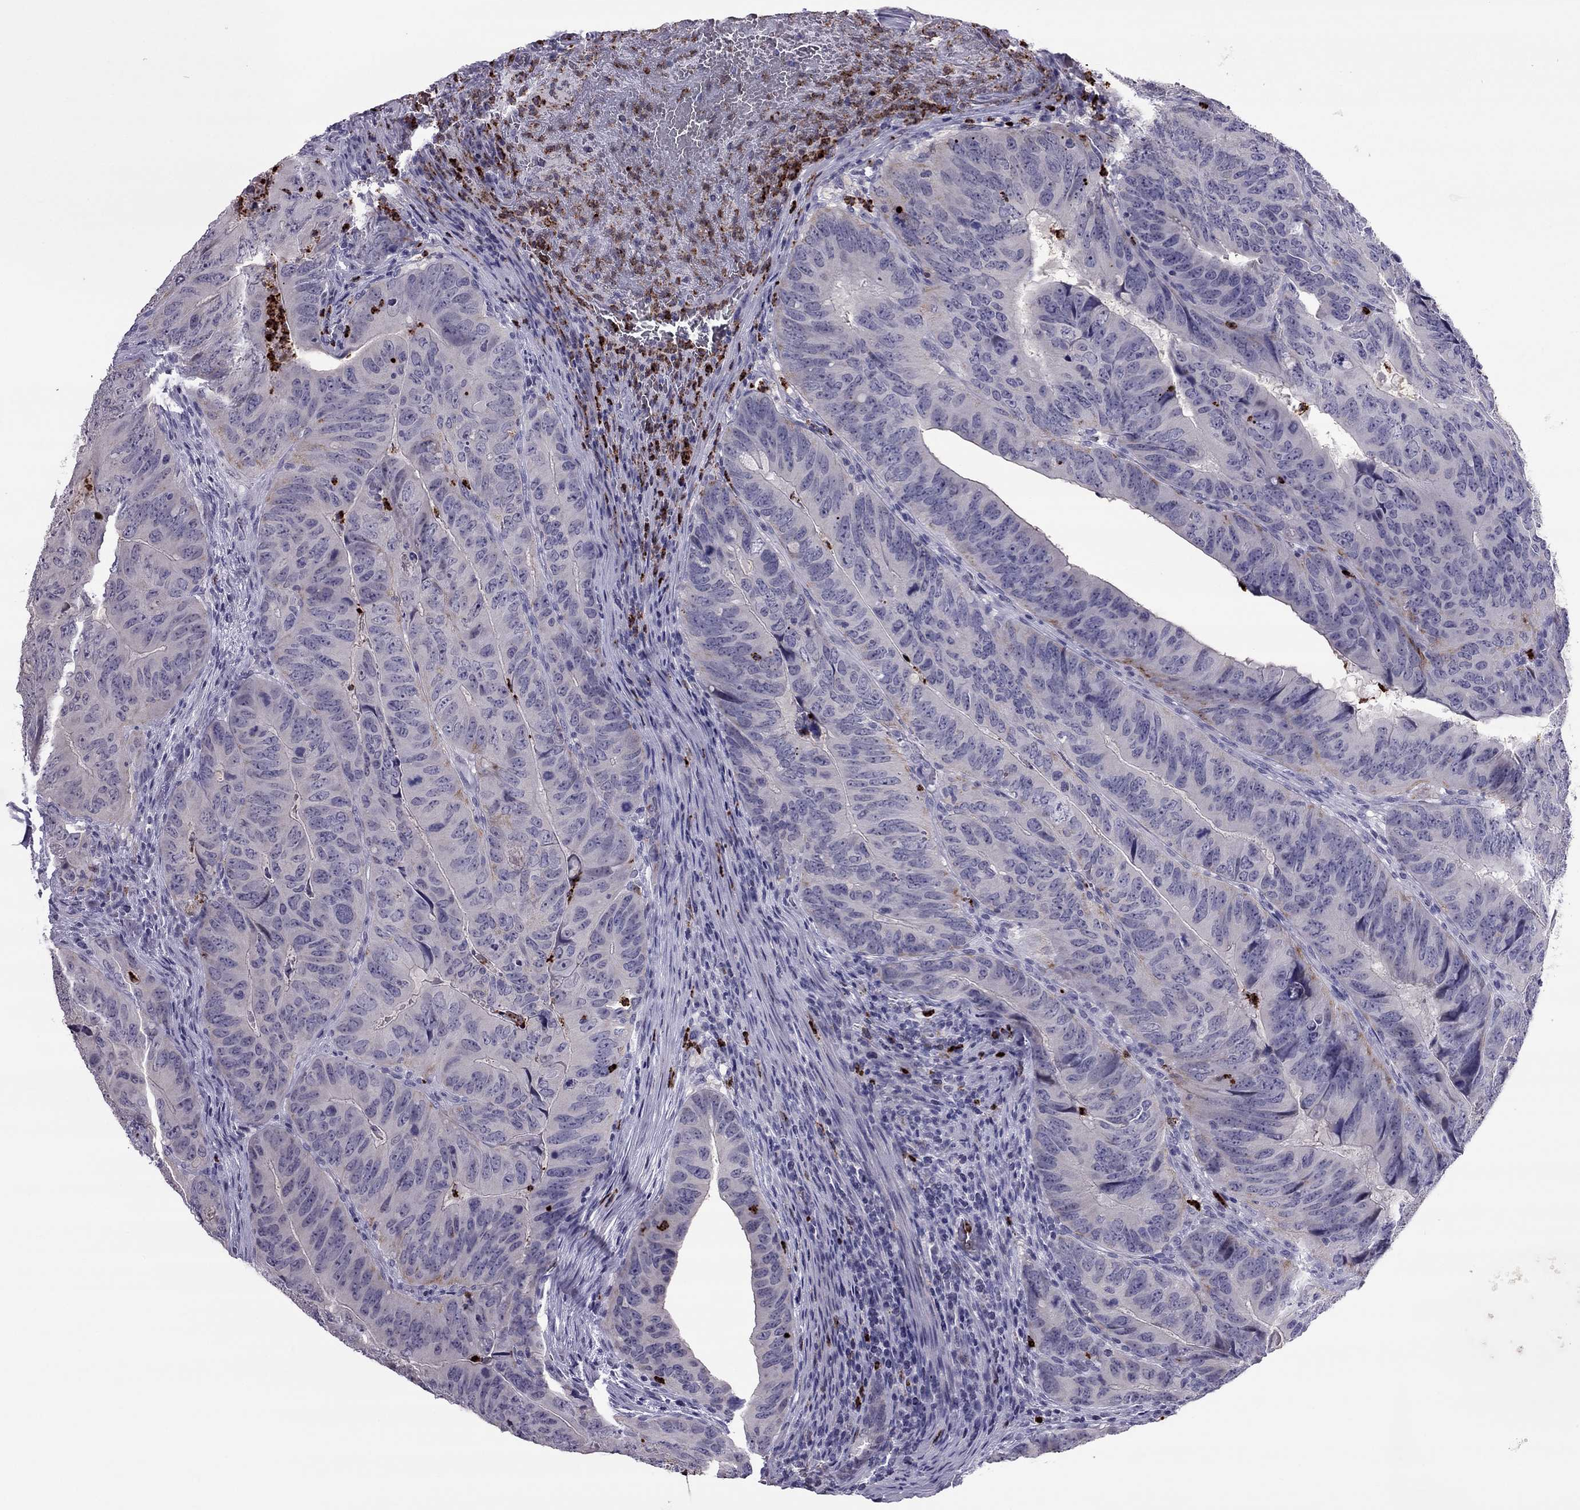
{"staining": {"intensity": "negative", "quantity": "none", "location": "none"}, "tissue": "colorectal cancer", "cell_type": "Tumor cells", "image_type": "cancer", "snomed": [{"axis": "morphology", "description": "Adenocarcinoma, NOS"}, {"axis": "topography", "description": "Colon"}], "caption": "Tumor cells show no significant positivity in colorectal cancer (adenocarcinoma). The staining is performed using DAB brown chromogen with nuclei counter-stained in using hematoxylin.", "gene": "CCL27", "patient": {"sex": "male", "age": 79}}